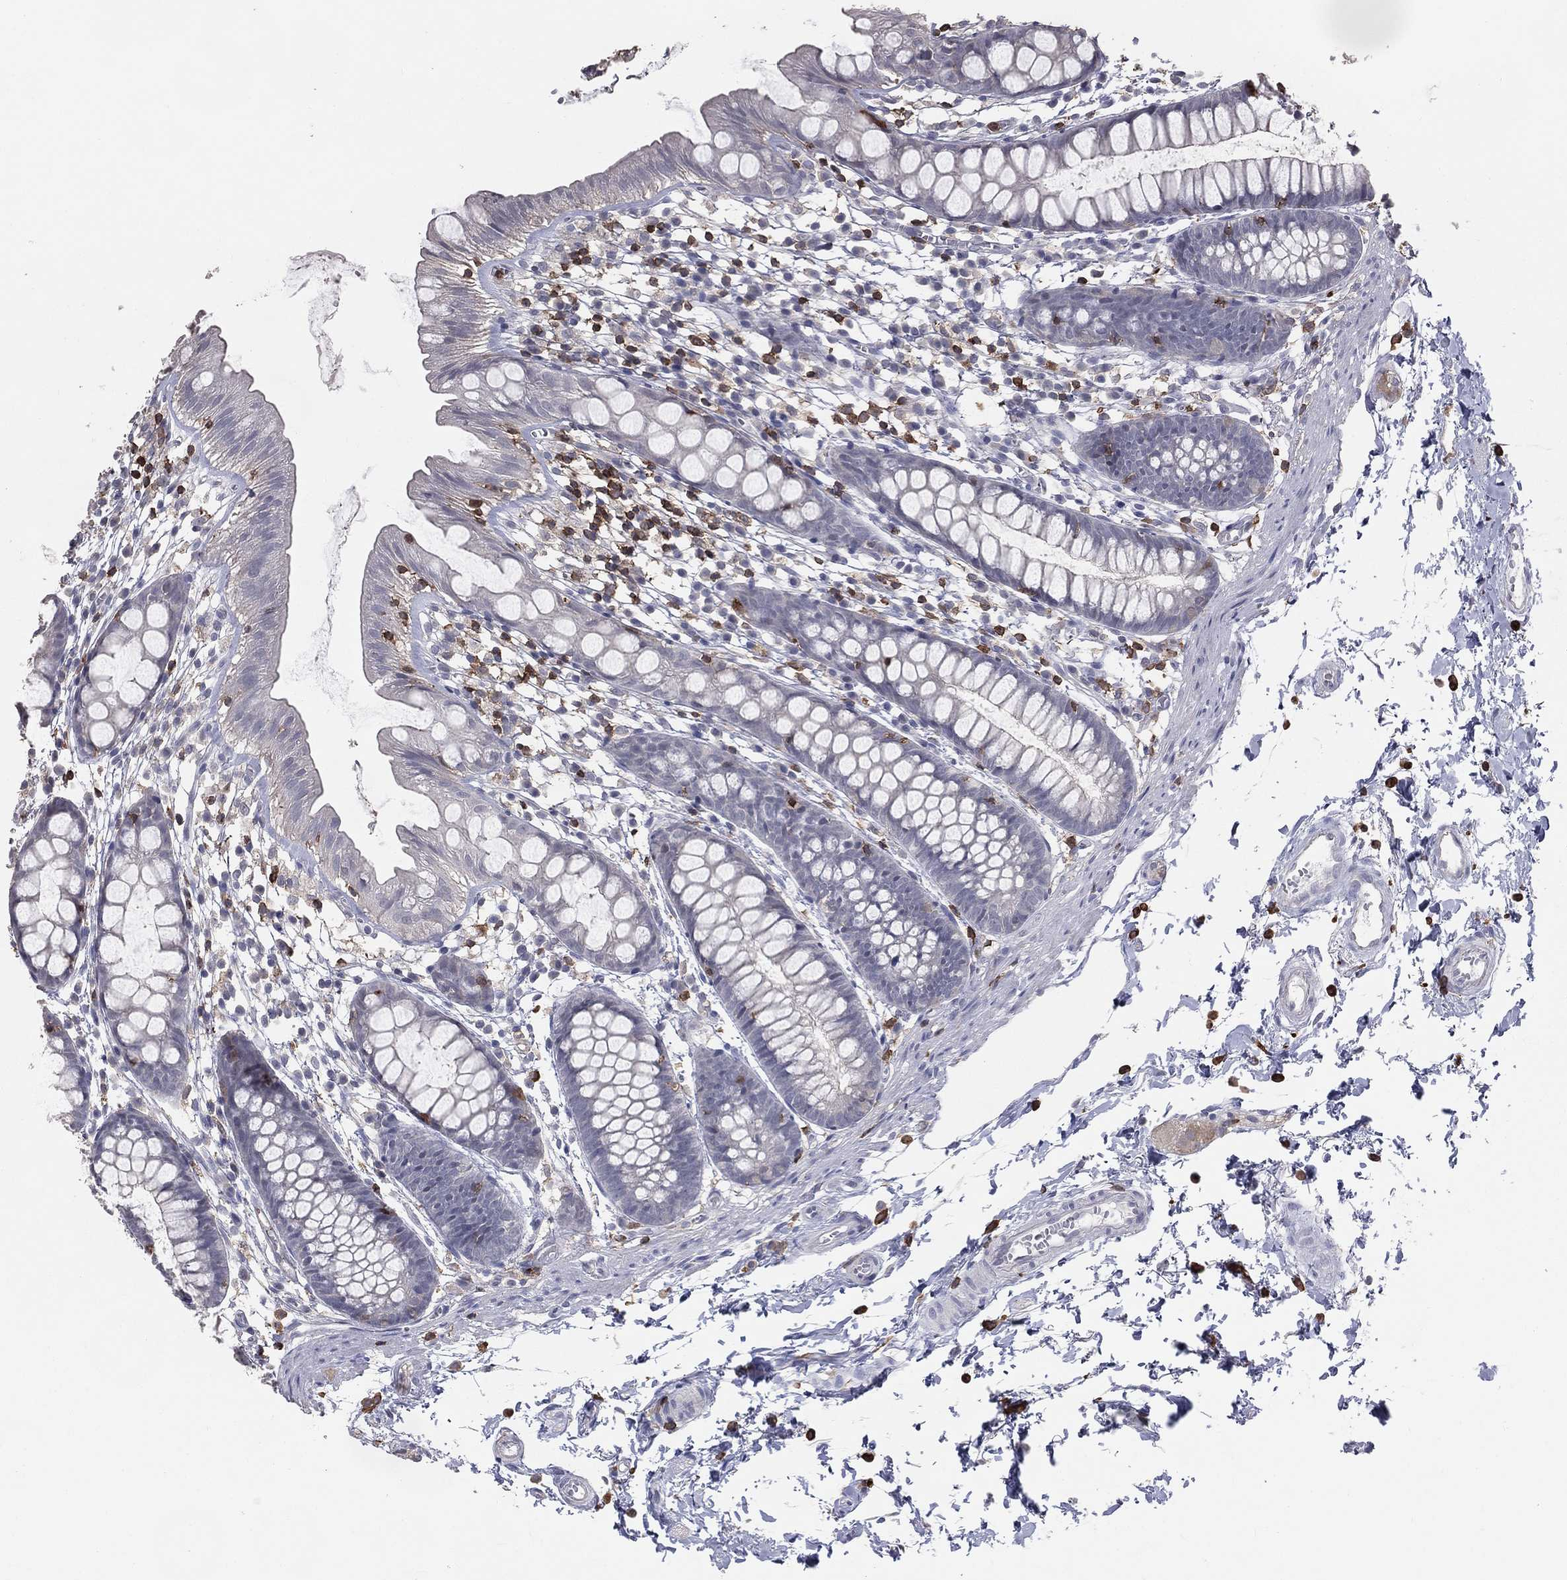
{"staining": {"intensity": "negative", "quantity": "none", "location": "none"}, "tissue": "rectum", "cell_type": "Glandular cells", "image_type": "normal", "snomed": [{"axis": "morphology", "description": "Normal tissue, NOS"}, {"axis": "topography", "description": "Rectum"}], "caption": "Histopathology image shows no significant protein positivity in glandular cells of benign rectum.", "gene": "PSTPIP1", "patient": {"sex": "male", "age": 57}}